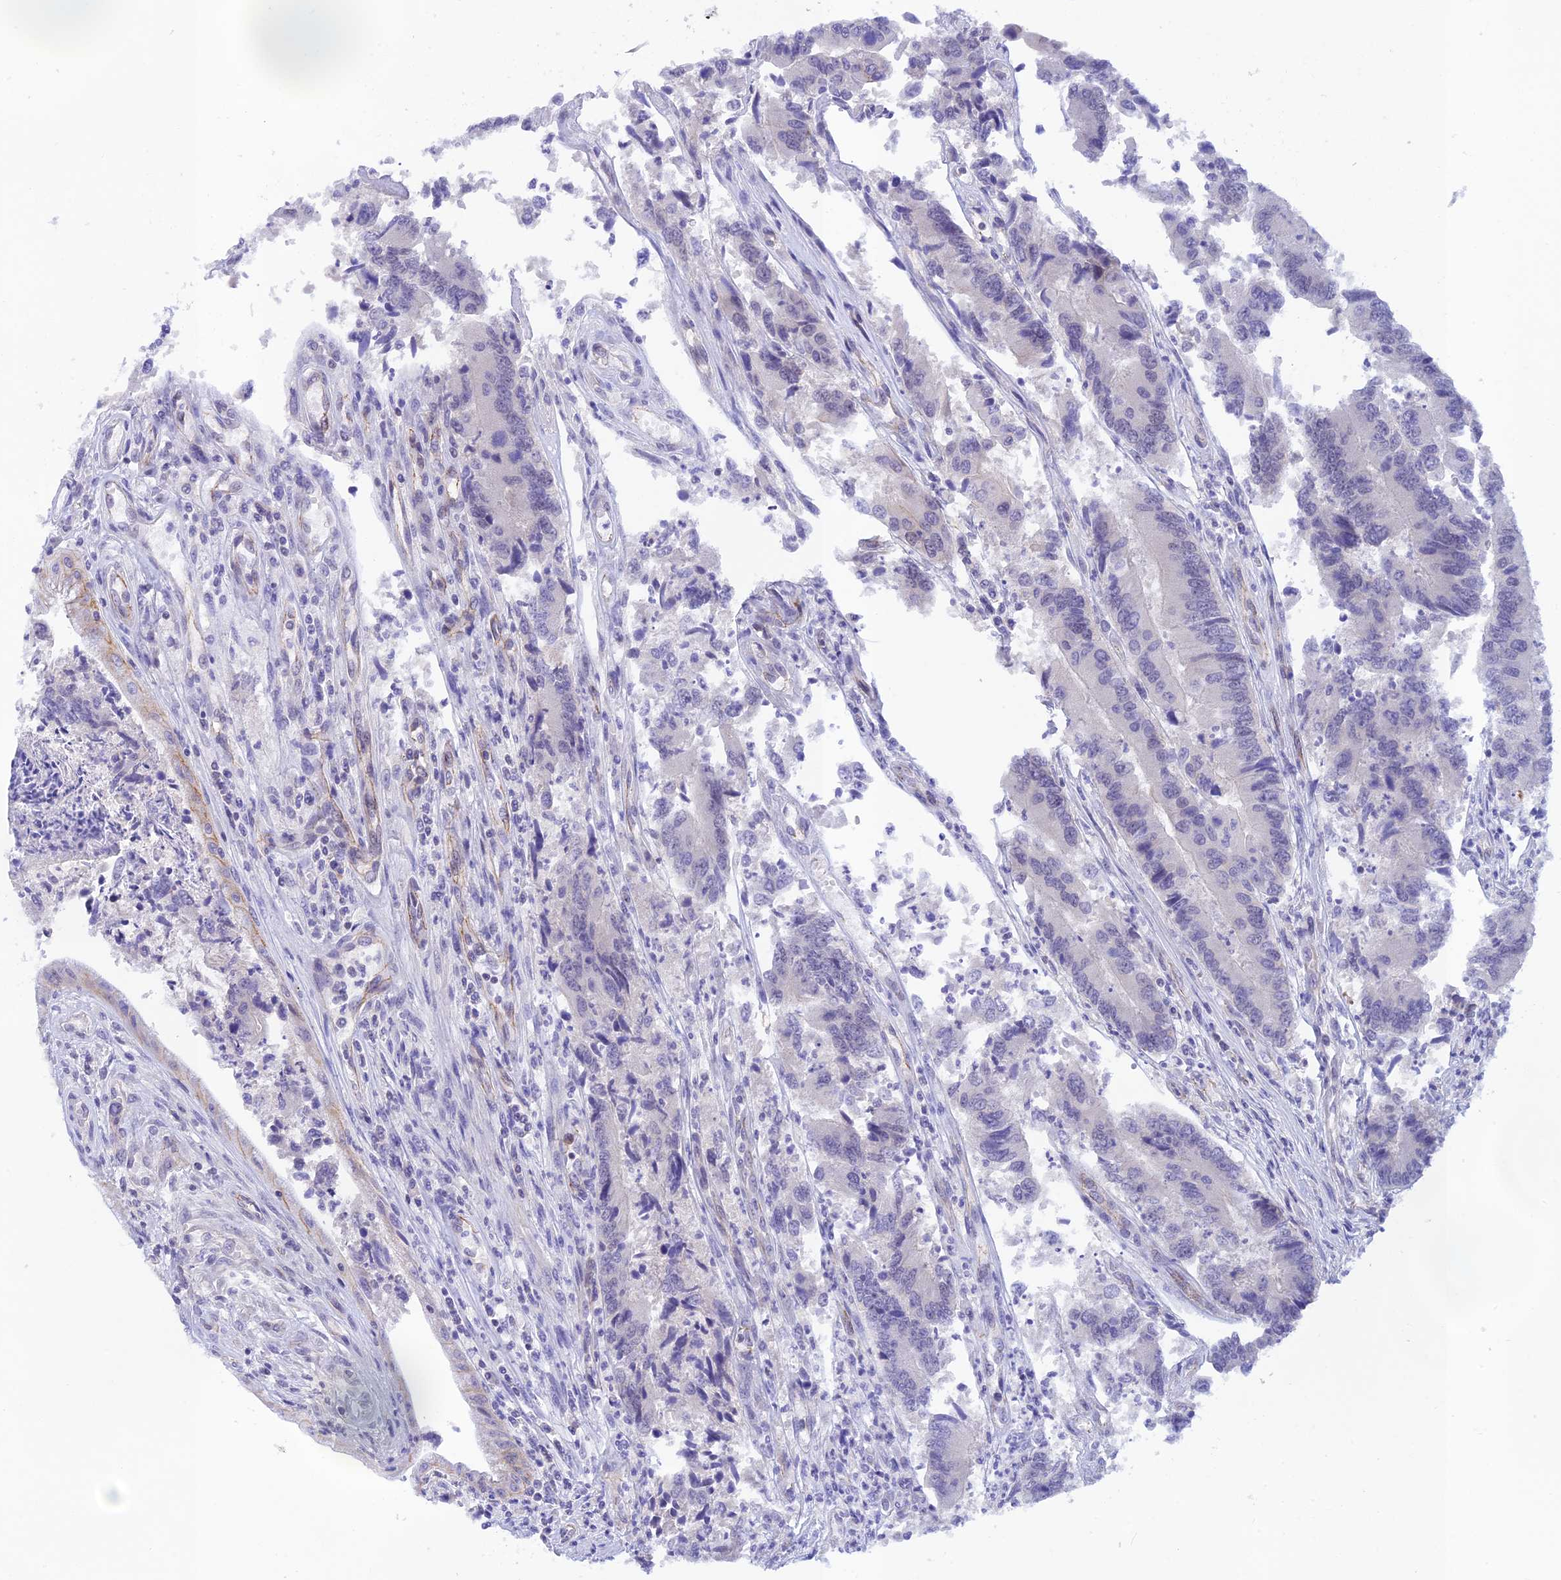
{"staining": {"intensity": "weak", "quantity": "<25%", "location": "cytoplasmic/membranous"}, "tissue": "colorectal cancer", "cell_type": "Tumor cells", "image_type": "cancer", "snomed": [{"axis": "morphology", "description": "Adenocarcinoma, NOS"}, {"axis": "topography", "description": "Colon"}], "caption": "The image demonstrates no staining of tumor cells in adenocarcinoma (colorectal). (IHC, brightfield microscopy, high magnification).", "gene": "THAP11", "patient": {"sex": "female", "age": 67}}